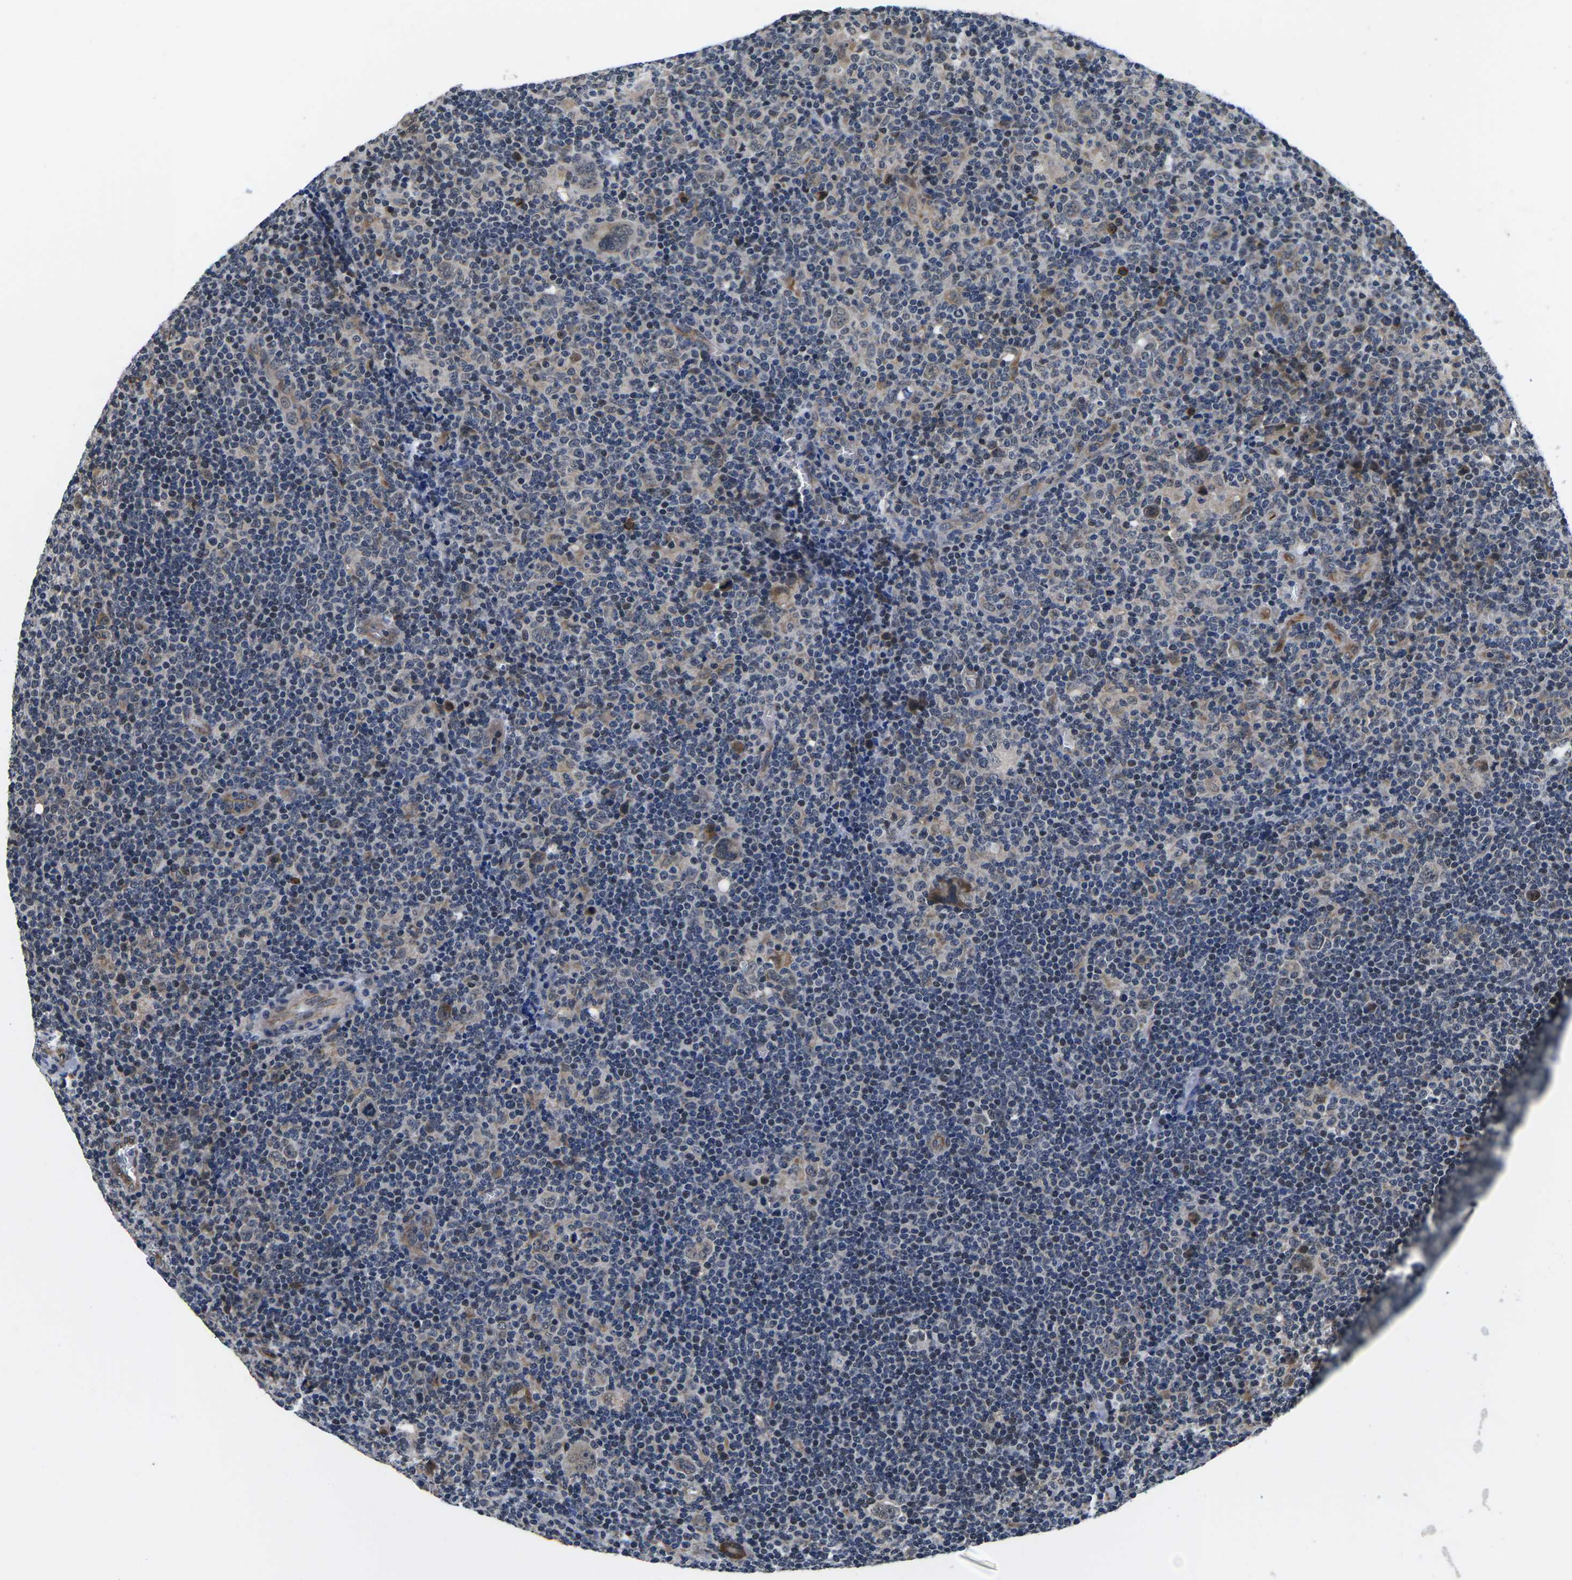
{"staining": {"intensity": "moderate", "quantity": "25%-75%", "location": "cytoplasmic/membranous"}, "tissue": "lymphoma", "cell_type": "Tumor cells", "image_type": "cancer", "snomed": [{"axis": "morphology", "description": "Hodgkin's disease, NOS"}, {"axis": "topography", "description": "Lymph node"}], "caption": "Immunohistochemical staining of lymphoma shows medium levels of moderate cytoplasmic/membranous positivity in approximately 25%-75% of tumor cells.", "gene": "CCNE1", "patient": {"sex": "female", "age": 57}}